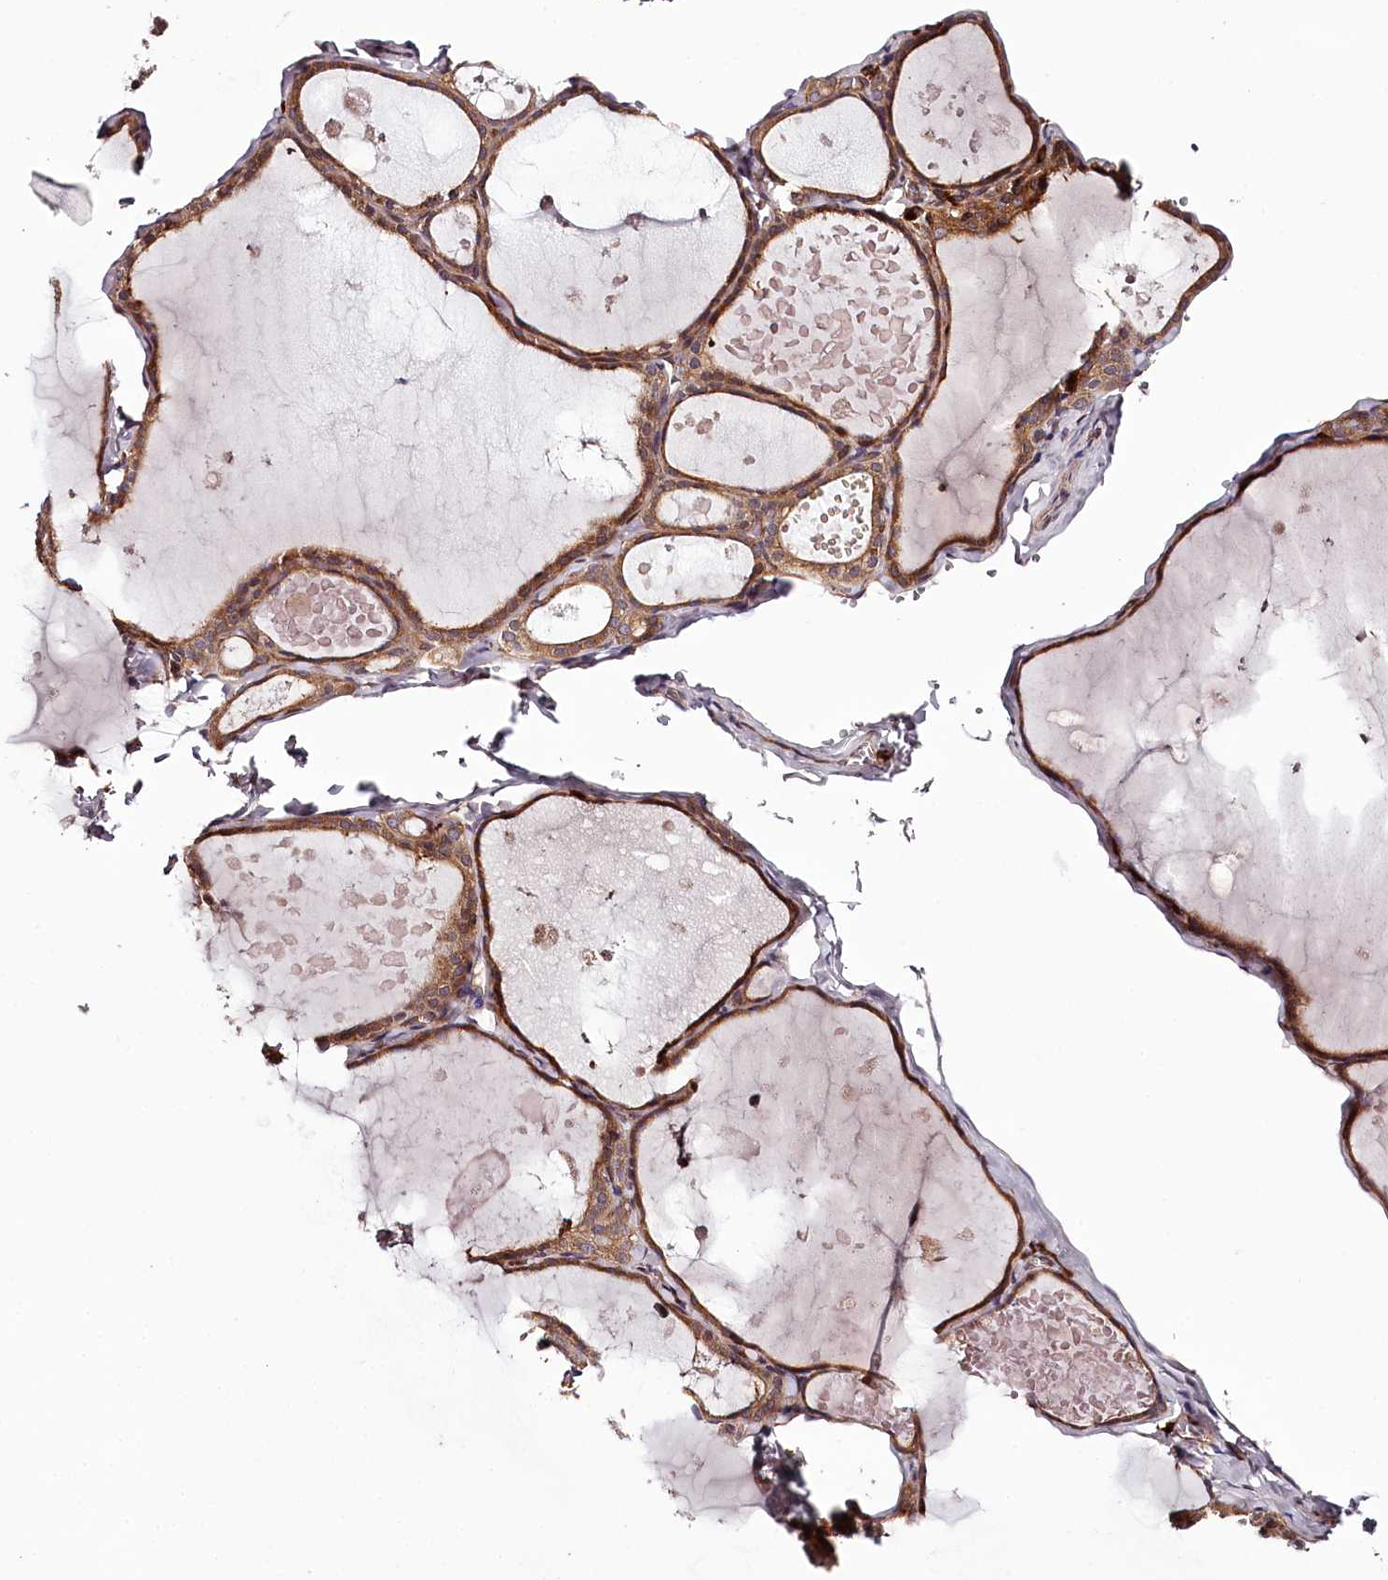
{"staining": {"intensity": "moderate", "quantity": ">75%", "location": "cytoplasmic/membranous"}, "tissue": "thyroid gland", "cell_type": "Glandular cells", "image_type": "normal", "snomed": [{"axis": "morphology", "description": "Normal tissue, NOS"}, {"axis": "topography", "description": "Thyroid gland"}], "caption": "An IHC micrograph of benign tissue is shown. Protein staining in brown labels moderate cytoplasmic/membranous positivity in thyroid gland within glandular cells. (DAB (3,3'-diaminobenzidine) IHC with brightfield microscopy, high magnification).", "gene": "TARS1", "patient": {"sex": "male", "age": 56}}